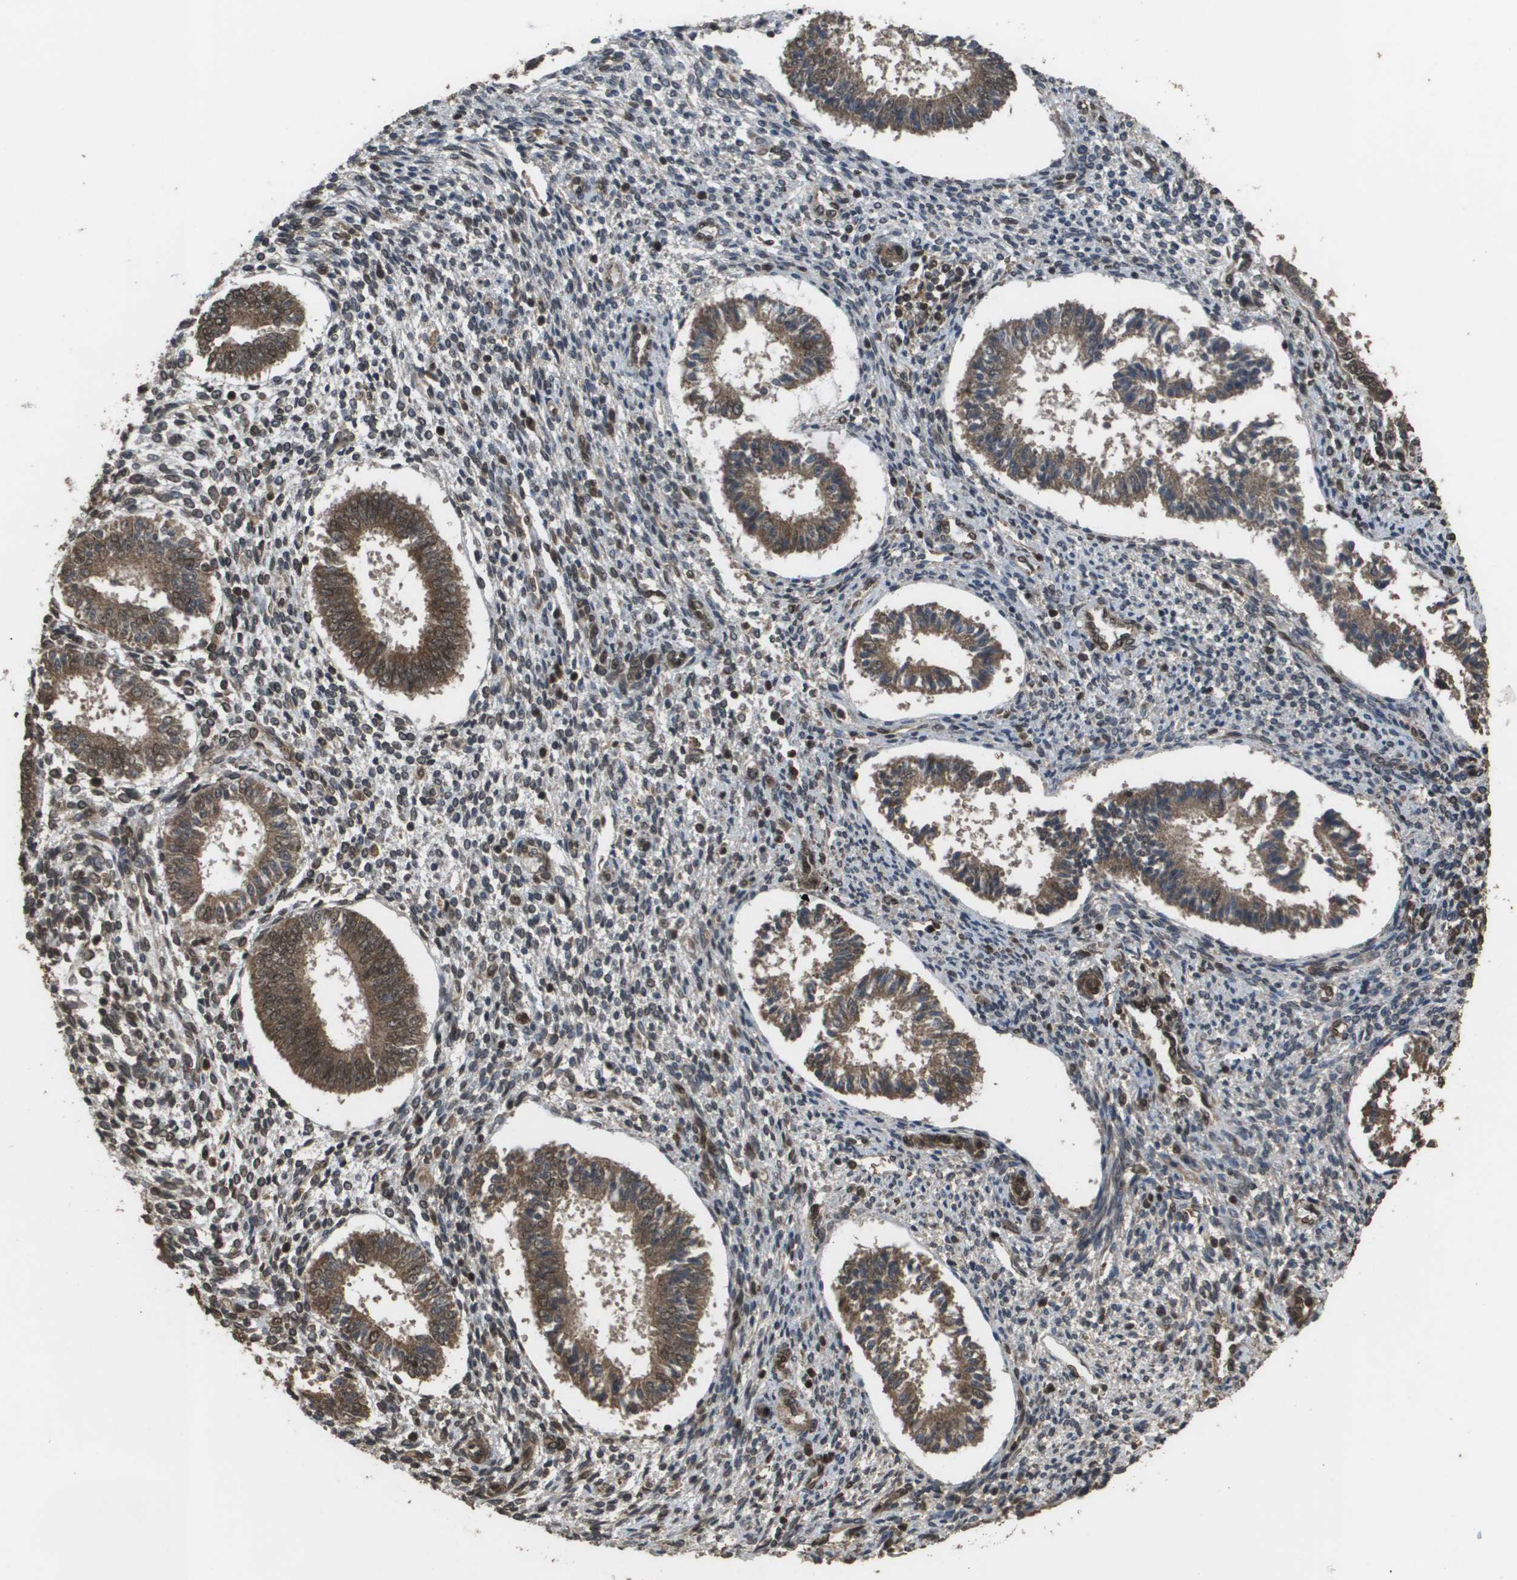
{"staining": {"intensity": "moderate", "quantity": "25%-75%", "location": "nuclear"}, "tissue": "endometrium", "cell_type": "Cells in endometrial stroma", "image_type": "normal", "snomed": [{"axis": "morphology", "description": "Normal tissue, NOS"}, {"axis": "topography", "description": "Endometrium"}], "caption": "Immunohistochemical staining of unremarkable endometrium demonstrates medium levels of moderate nuclear staining in approximately 25%-75% of cells in endometrial stroma.", "gene": "AXIN2", "patient": {"sex": "female", "age": 35}}